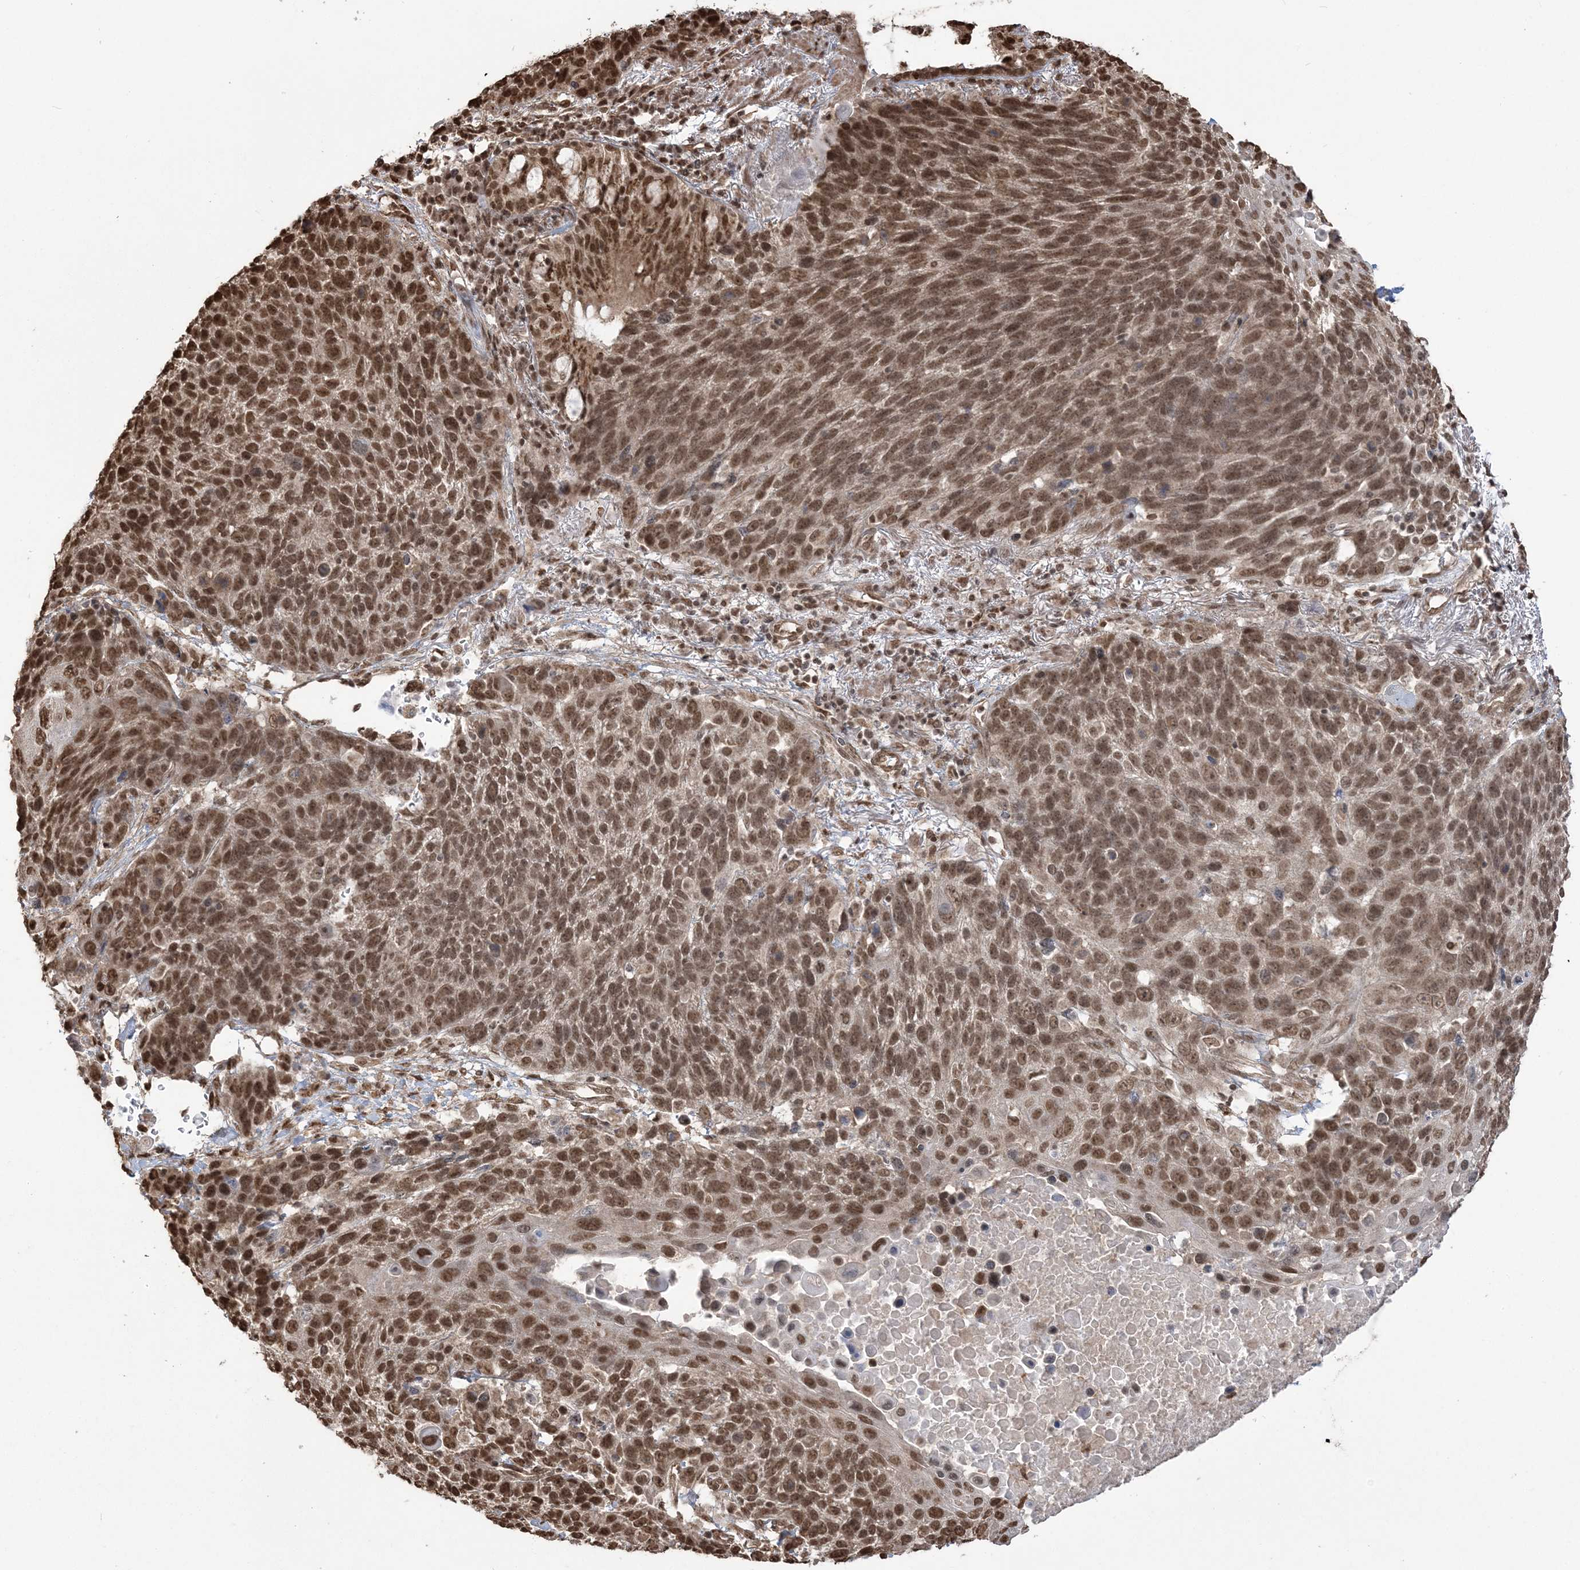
{"staining": {"intensity": "strong", "quantity": ">75%", "location": "nuclear"}, "tissue": "lung cancer", "cell_type": "Tumor cells", "image_type": "cancer", "snomed": [{"axis": "morphology", "description": "Squamous cell carcinoma, NOS"}, {"axis": "topography", "description": "Lung"}], "caption": "IHC photomicrograph of neoplastic tissue: human squamous cell carcinoma (lung) stained using immunohistochemistry (IHC) reveals high levels of strong protein expression localized specifically in the nuclear of tumor cells, appearing as a nuclear brown color.", "gene": "ZNF839", "patient": {"sex": "male", "age": 66}}